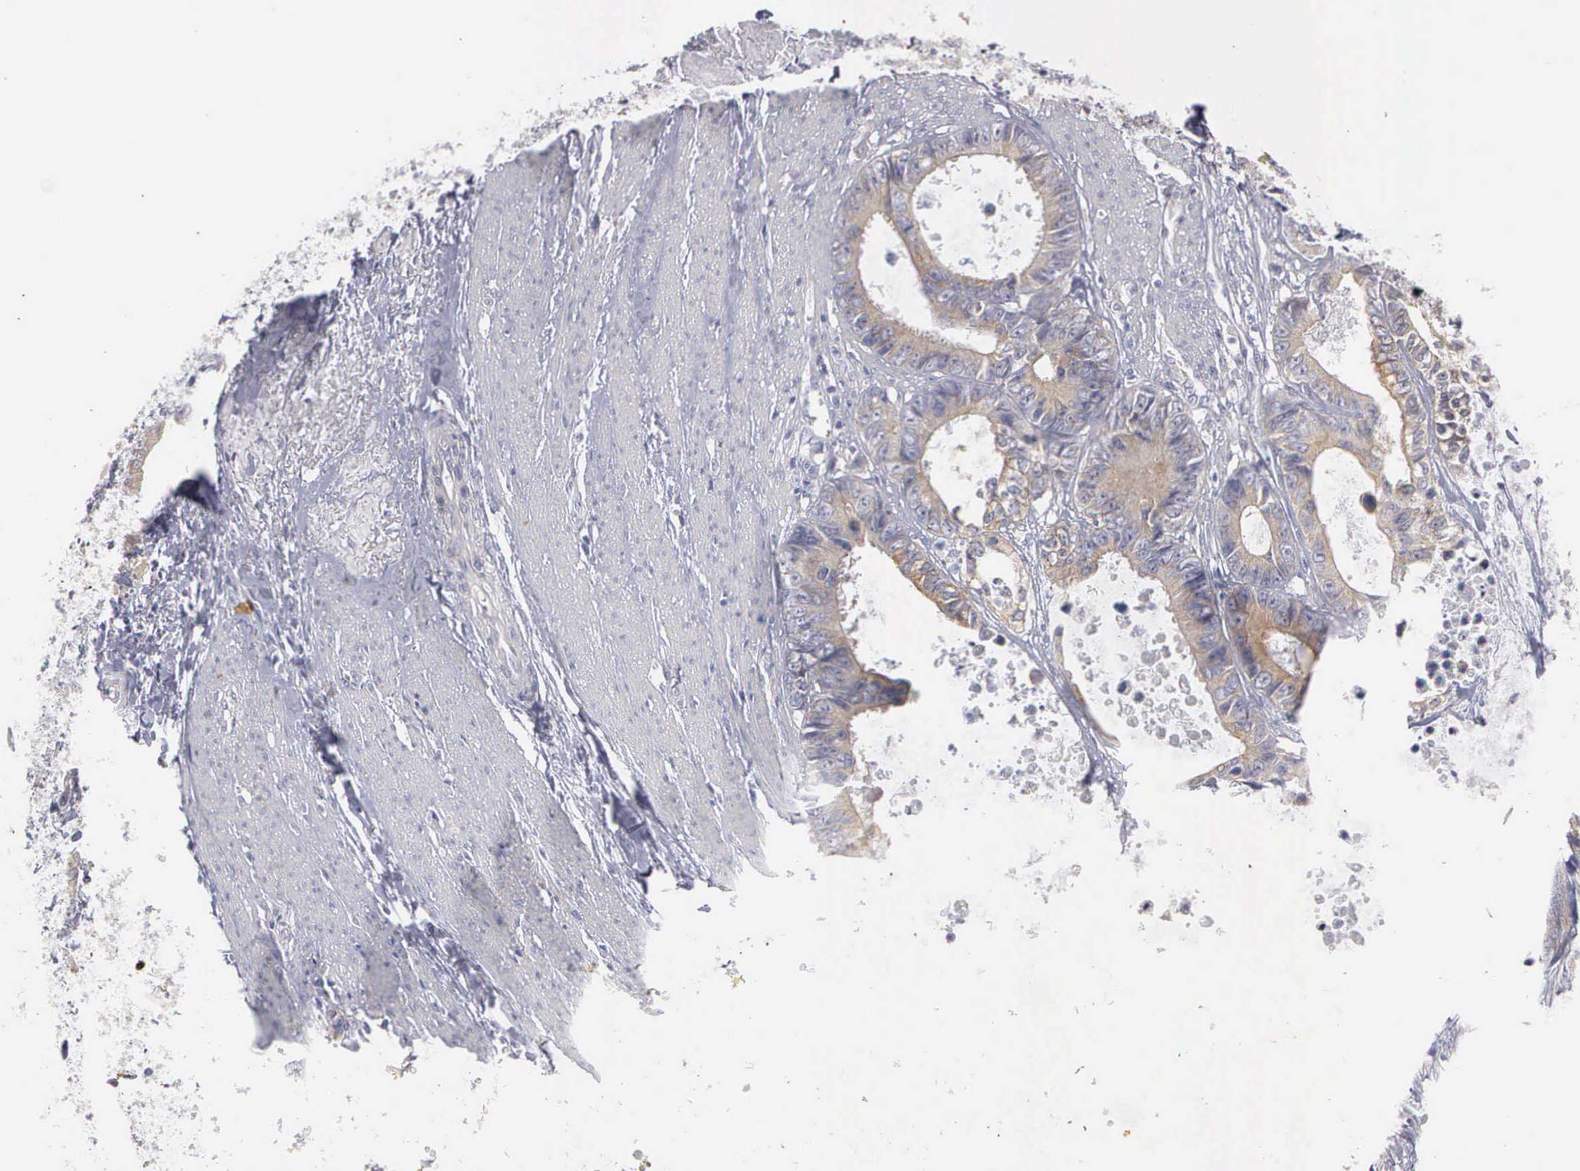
{"staining": {"intensity": "weak", "quantity": ">75%", "location": "cytoplasmic/membranous"}, "tissue": "colorectal cancer", "cell_type": "Tumor cells", "image_type": "cancer", "snomed": [{"axis": "morphology", "description": "Adenocarcinoma, NOS"}, {"axis": "topography", "description": "Rectum"}], "caption": "DAB (3,3'-diaminobenzidine) immunohistochemical staining of adenocarcinoma (colorectal) exhibits weak cytoplasmic/membranous protein staining in about >75% of tumor cells.", "gene": "CEP170B", "patient": {"sex": "female", "age": 98}}